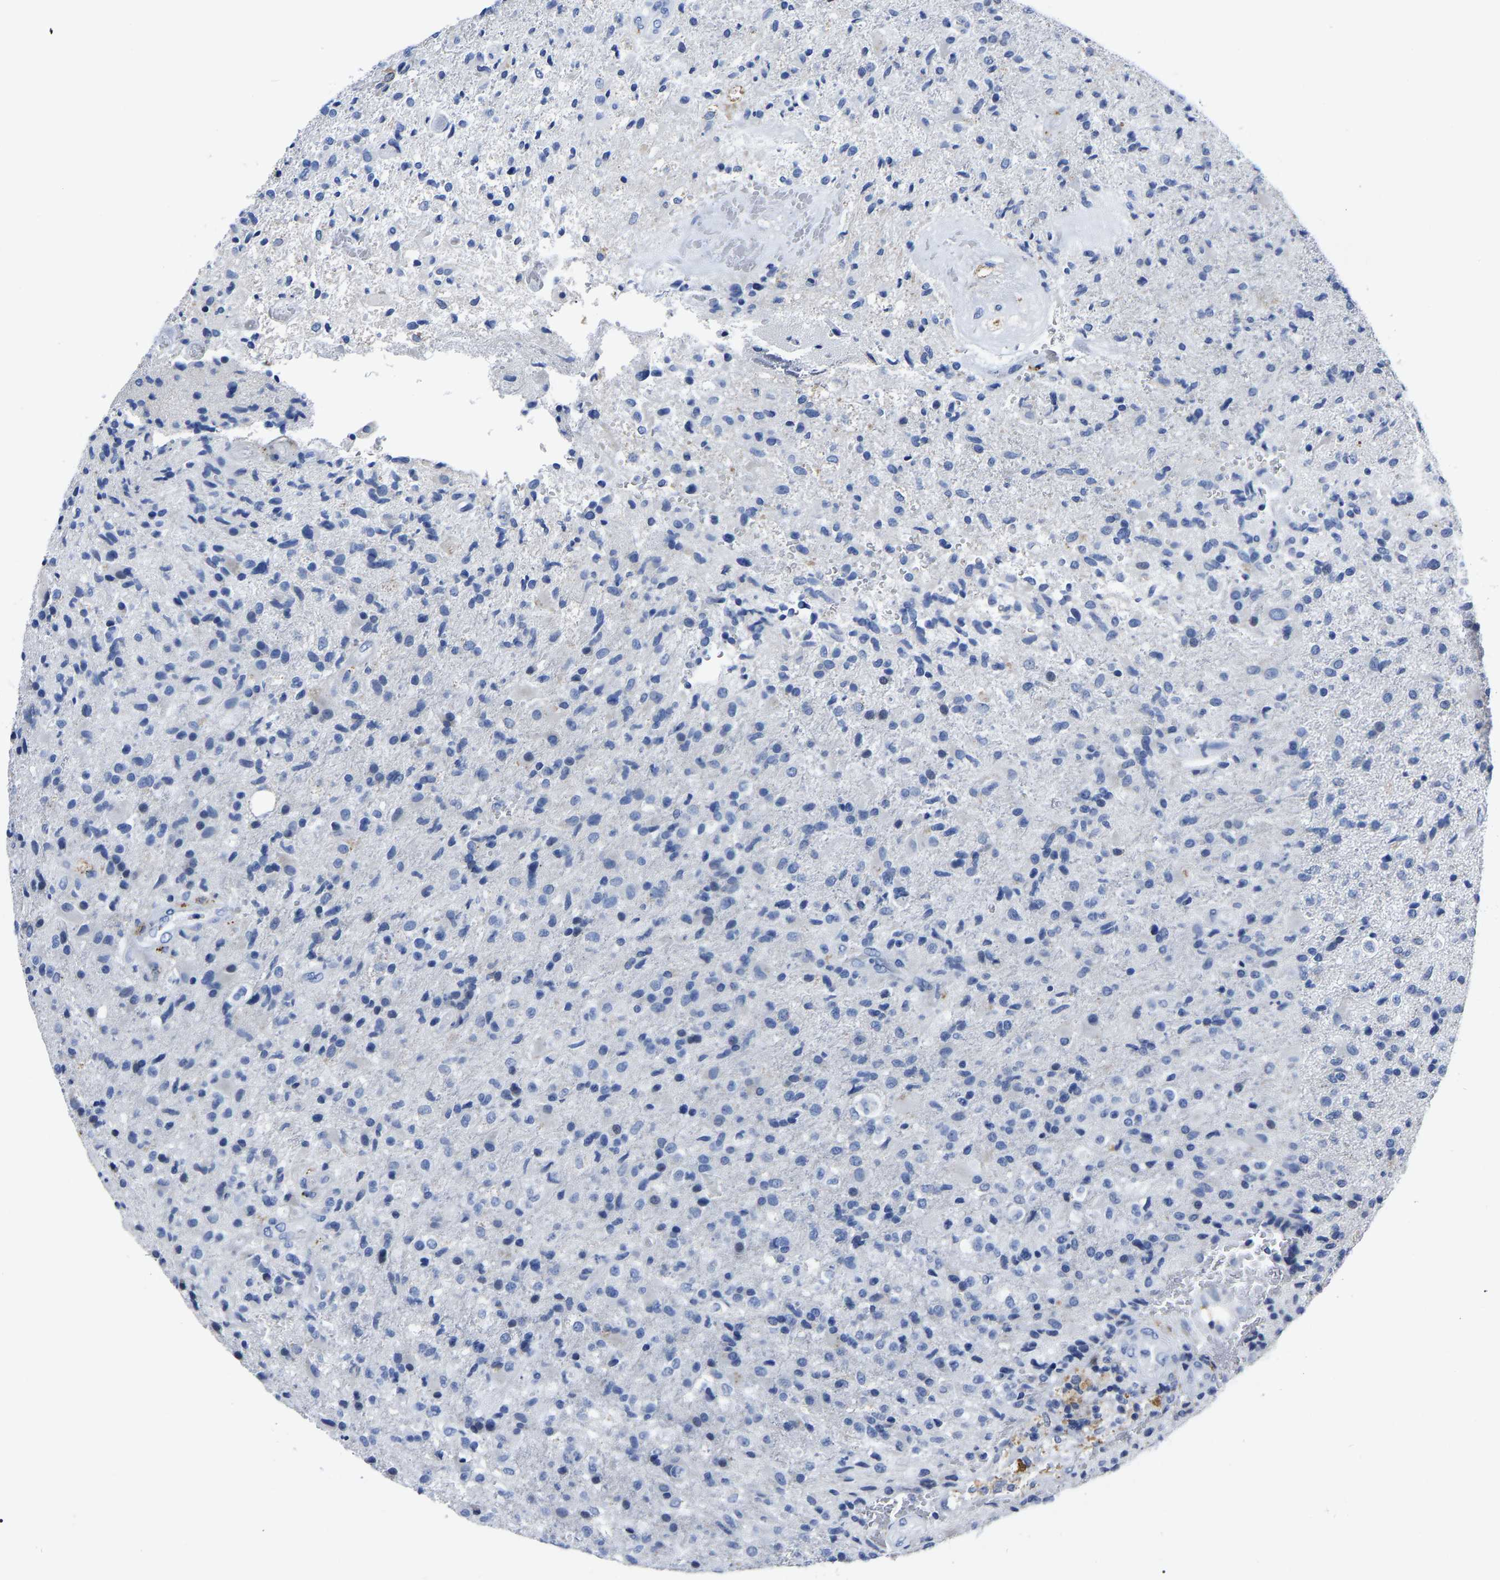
{"staining": {"intensity": "negative", "quantity": "none", "location": "none"}, "tissue": "glioma", "cell_type": "Tumor cells", "image_type": "cancer", "snomed": [{"axis": "morphology", "description": "Glioma, malignant, High grade"}, {"axis": "topography", "description": "Brain"}], "caption": "Immunohistochemistry (IHC) micrograph of neoplastic tissue: malignant glioma (high-grade) stained with DAB demonstrates no significant protein staining in tumor cells. (Brightfield microscopy of DAB (3,3'-diaminobenzidine) immunohistochemistry (IHC) at high magnification).", "gene": "MOV10L1", "patient": {"sex": "male", "age": 72}}